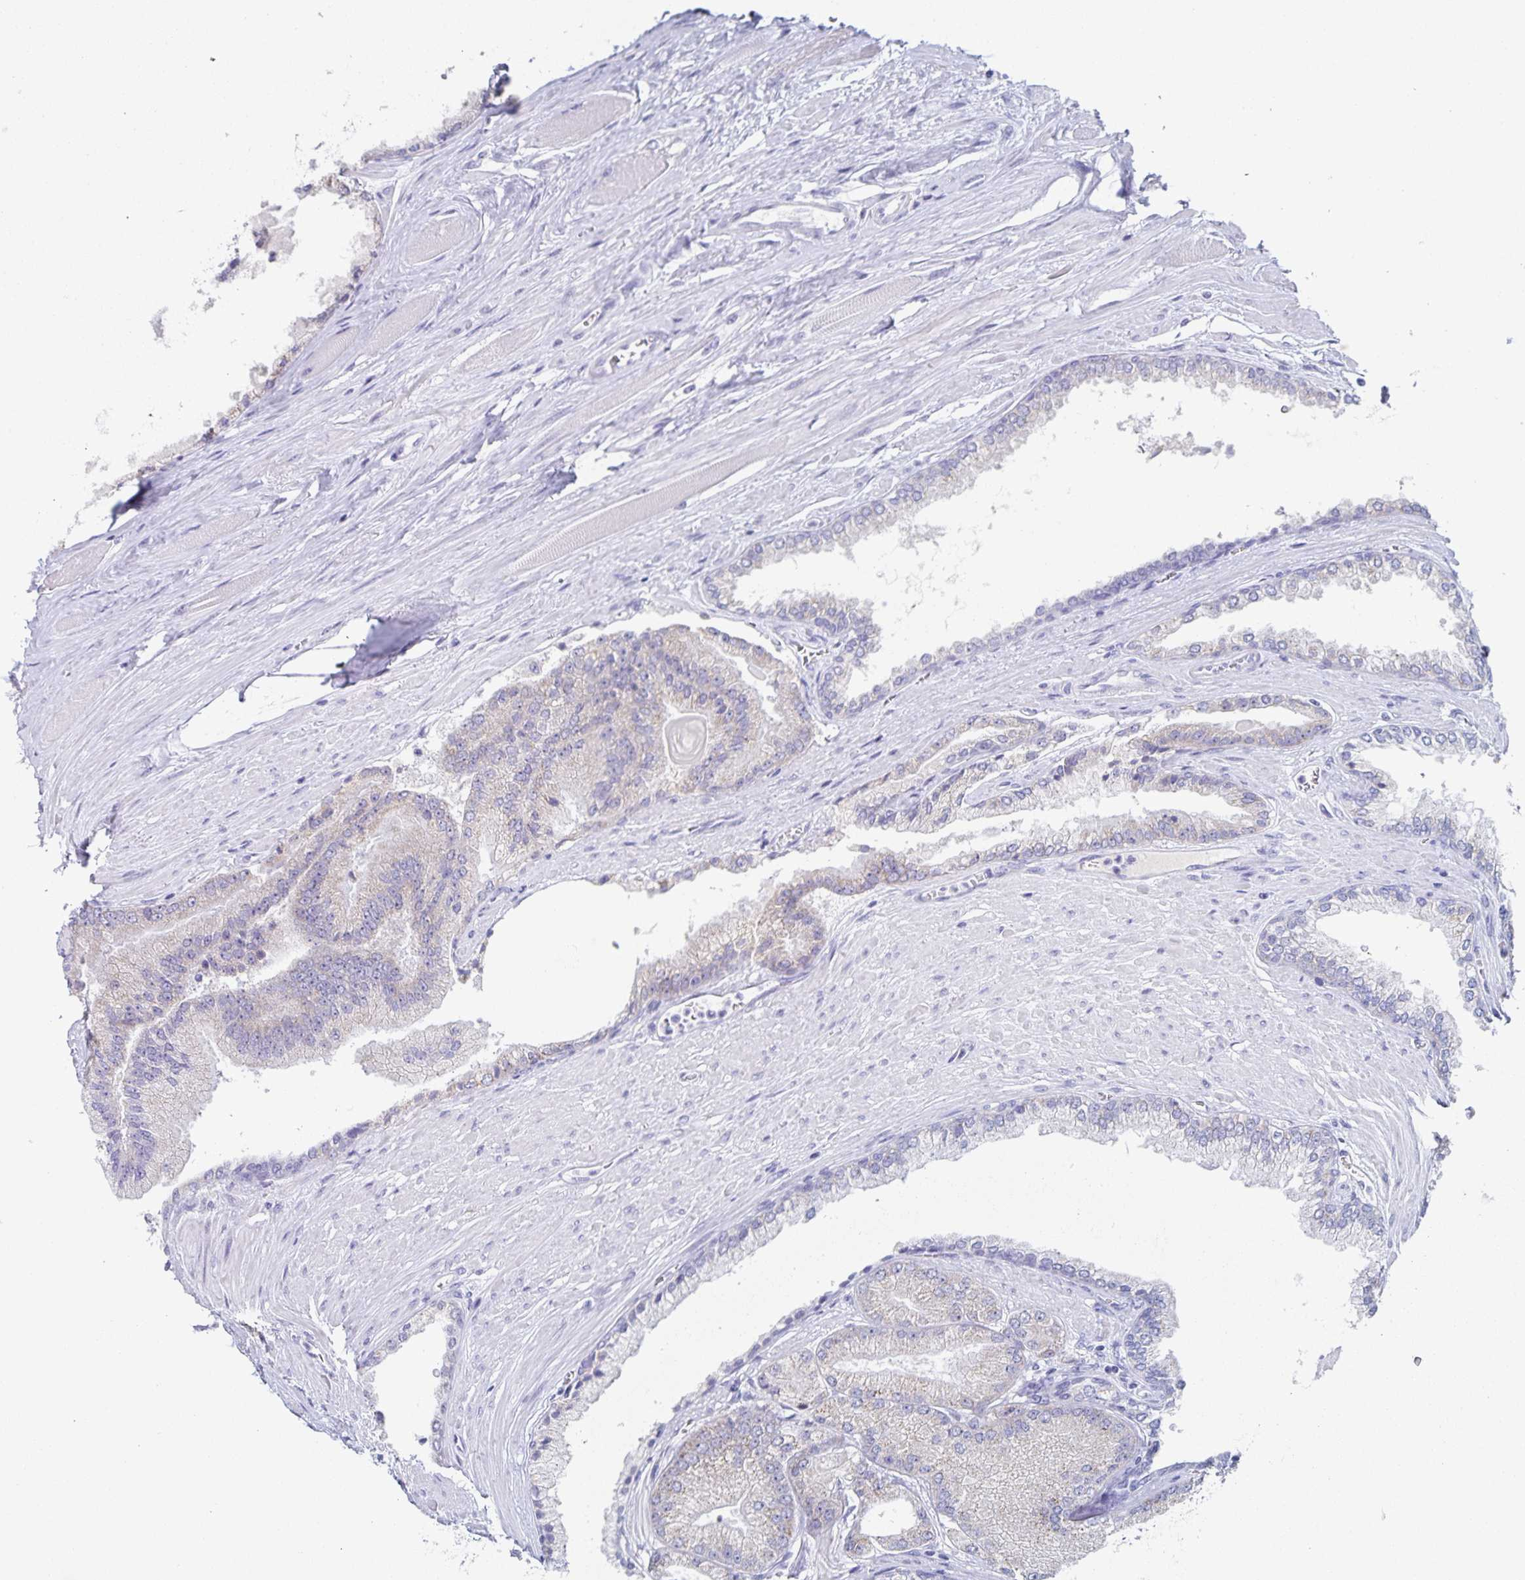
{"staining": {"intensity": "weak", "quantity": "25%-75%", "location": "cytoplasmic/membranous"}, "tissue": "prostate cancer", "cell_type": "Tumor cells", "image_type": "cancer", "snomed": [{"axis": "morphology", "description": "Adenocarcinoma, Low grade"}, {"axis": "topography", "description": "Prostate"}], "caption": "The photomicrograph displays a brown stain indicating the presence of a protein in the cytoplasmic/membranous of tumor cells in adenocarcinoma (low-grade) (prostate). (Brightfield microscopy of DAB IHC at high magnification).", "gene": "RPL36A", "patient": {"sex": "male", "age": 67}}